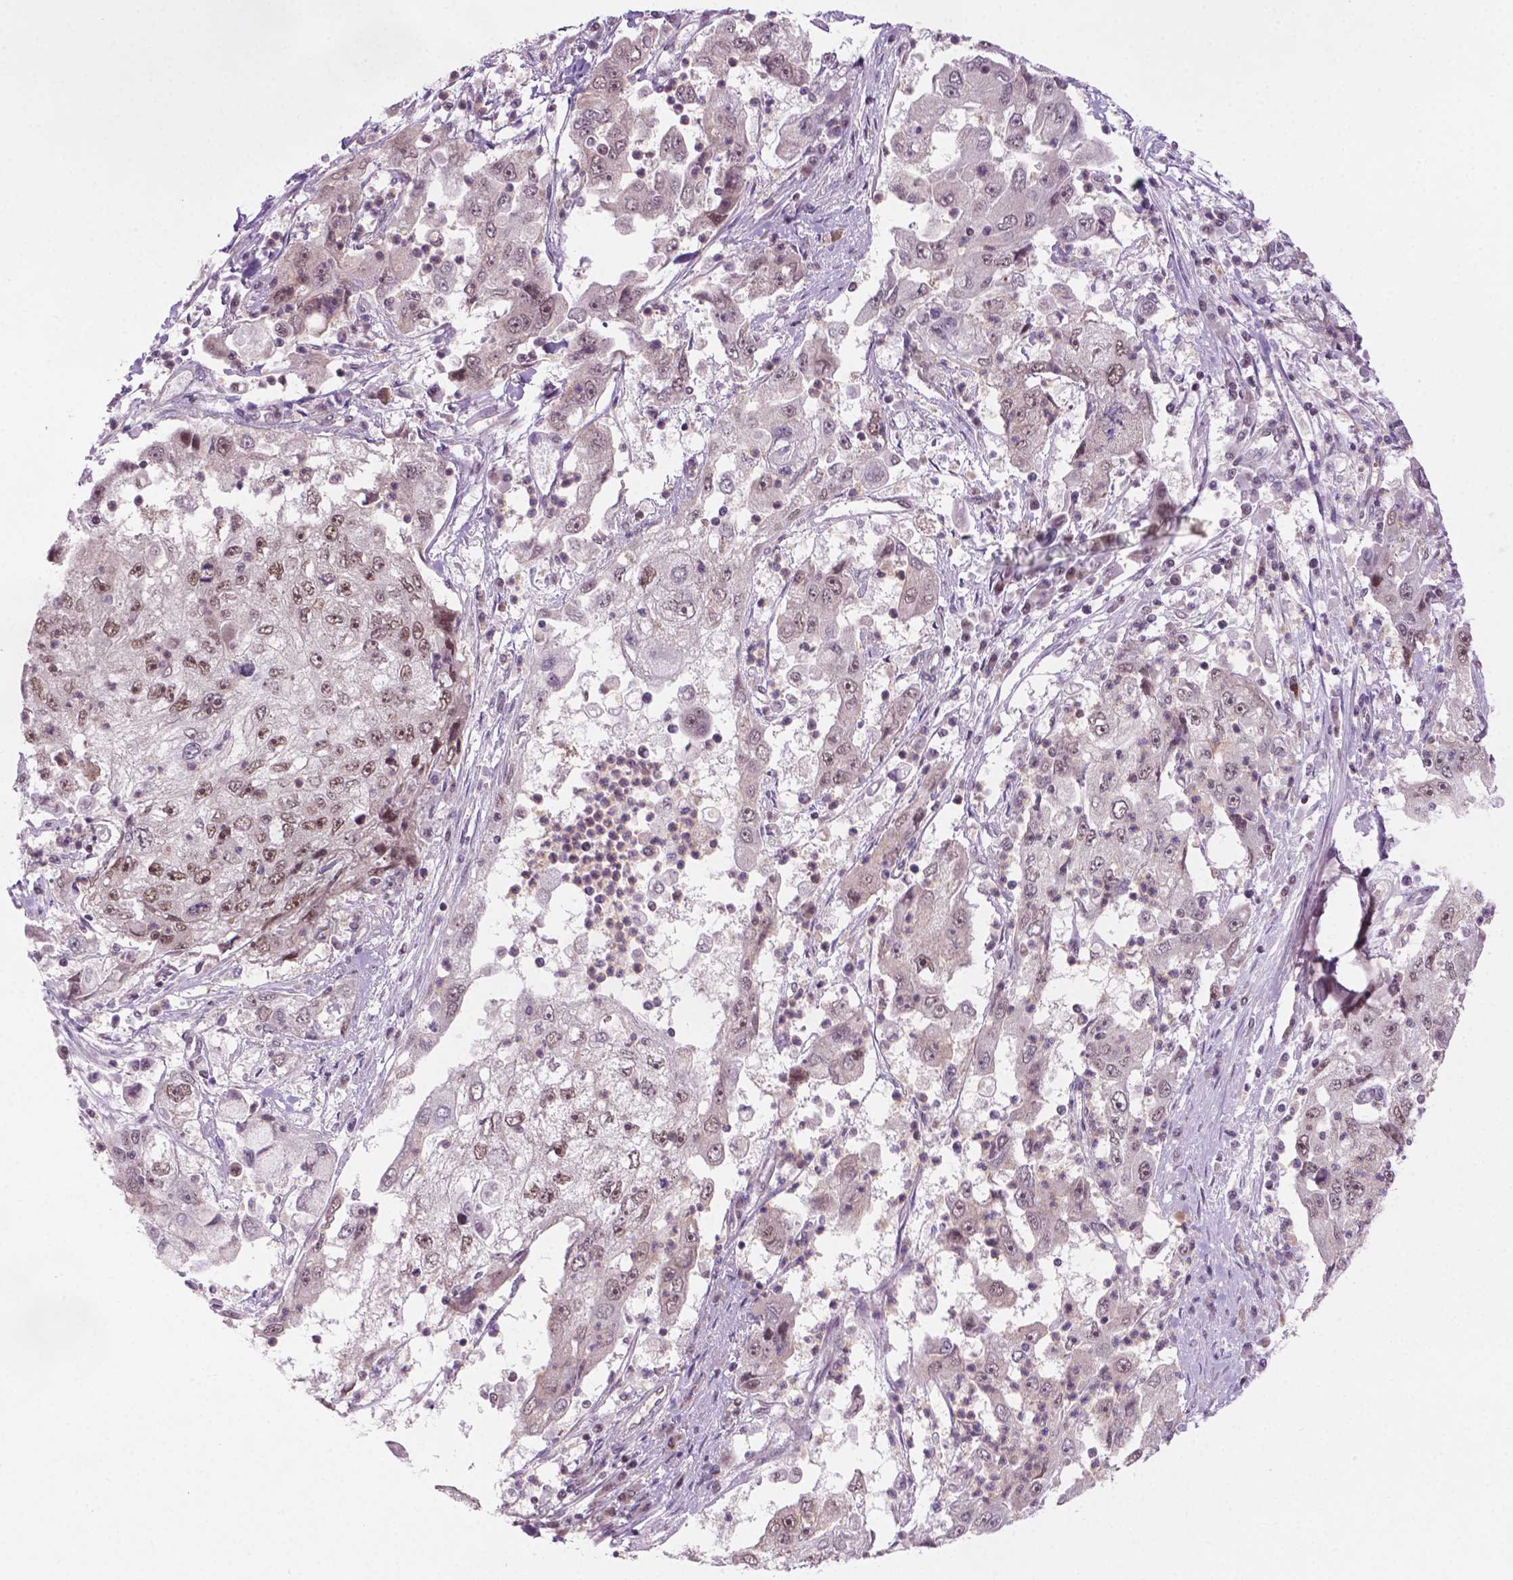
{"staining": {"intensity": "weak", "quantity": "25%-75%", "location": "nuclear"}, "tissue": "cervical cancer", "cell_type": "Tumor cells", "image_type": "cancer", "snomed": [{"axis": "morphology", "description": "Squamous cell carcinoma, NOS"}, {"axis": "topography", "description": "Cervix"}], "caption": "Weak nuclear positivity is appreciated in about 25%-75% of tumor cells in cervical cancer (squamous cell carcinoma).", "gene": "PHAX", "patient": {"sex": "female", "age": 36}}